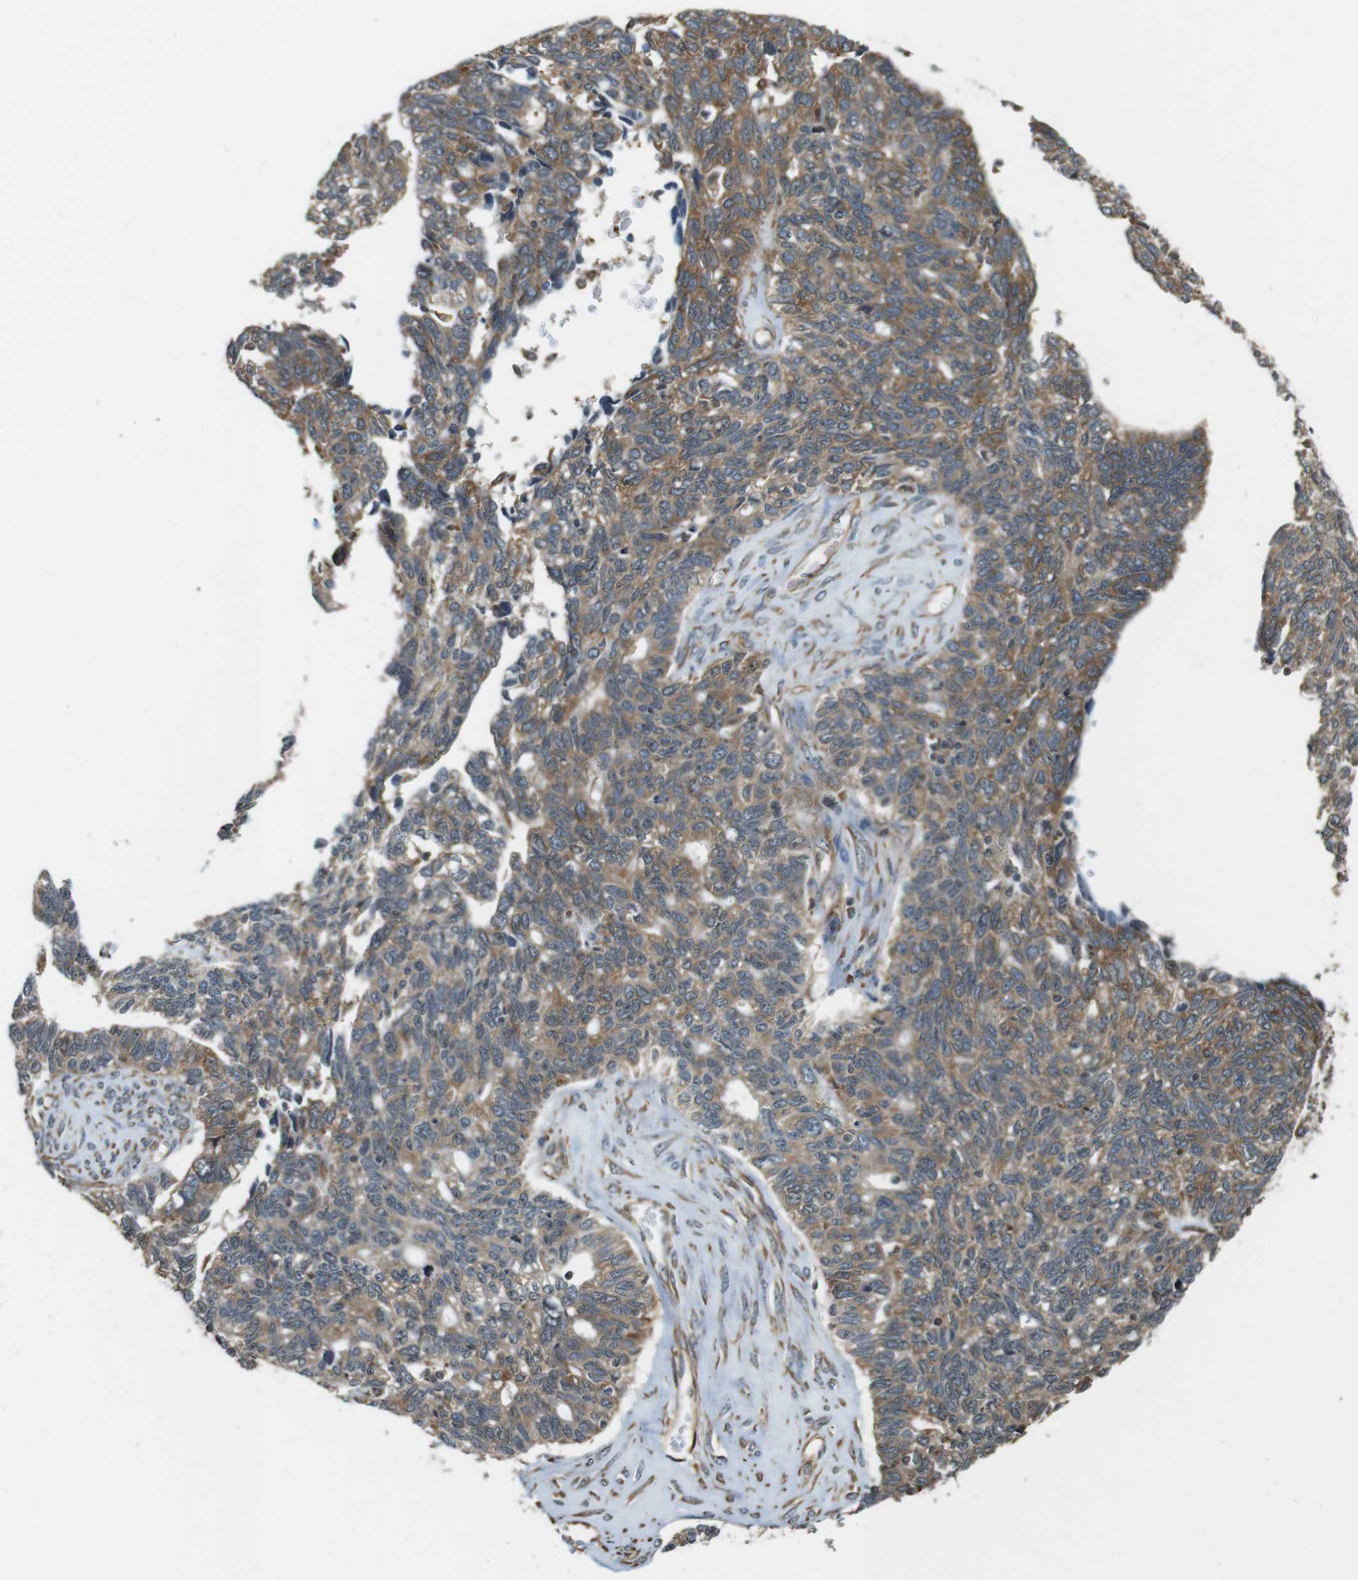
{"staining": {"intensity": "moderate", "quantity": "25%-75%", "location": "cytoplasmic/membranous"}, "tissue": "ovarian cancer", "cell_type": "Tumor cells", "image_type": "cancer", "snomed": [{"axis": "morphology", "description": "Cystadenocarcinoma, serous, NOS"}, {"axis": "topography", "description": "Ovary"}], "caption": "The micrograph reveals immunohistochemical staining of ovarian serous cystadenocarcinoma. There is moderate cytoplasmic/membranous expression is identified in approximately 25%-75% of tumor cells.", "gene": "PA2G4", "patient": {"sex": "female", "age": 79}}